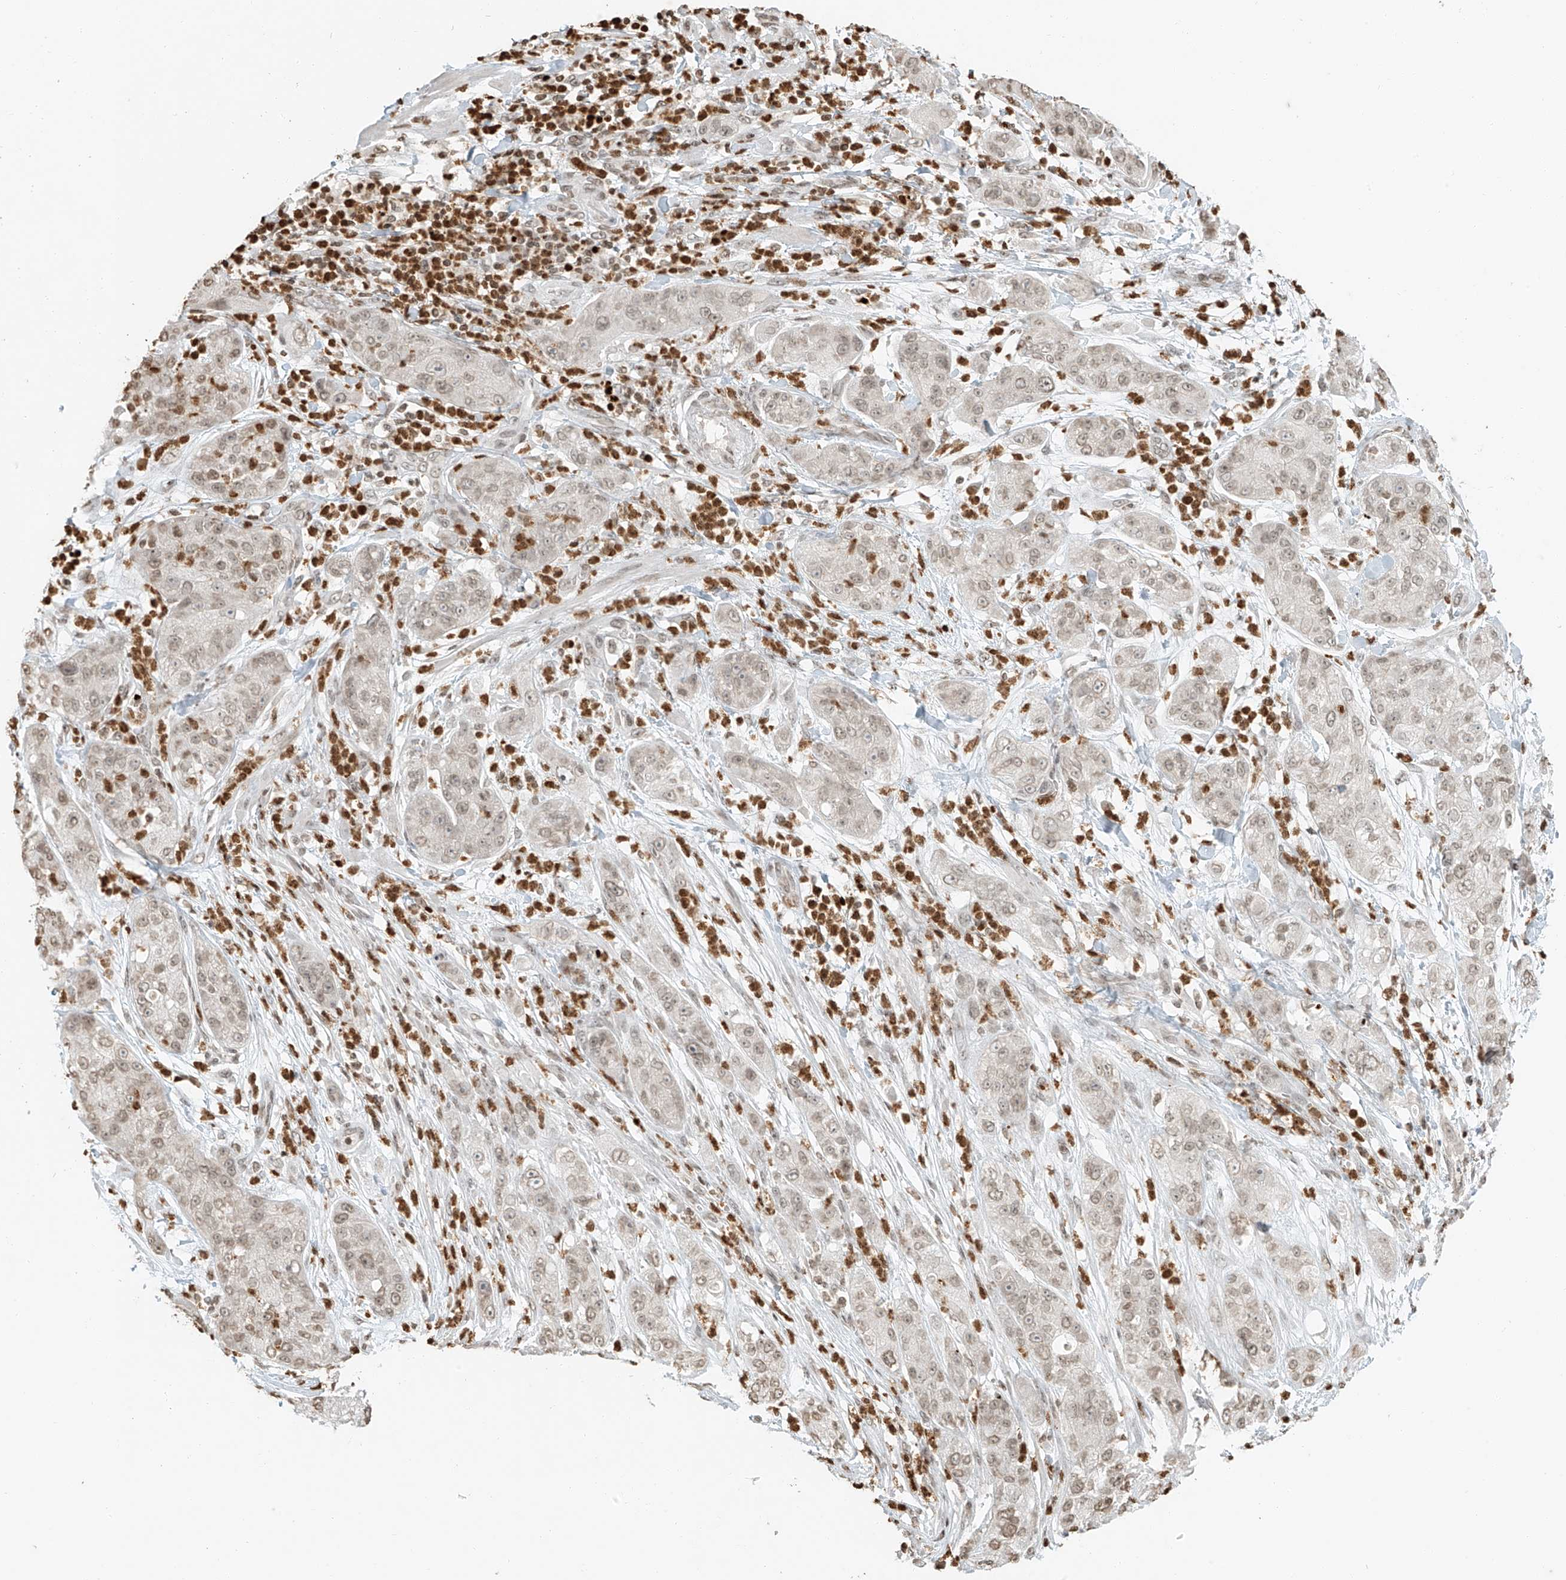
{"staining": {"intensity": "moderate", "quantity": "25%-75%", "location": "nuclear"}, "tissue": "pancreatic cancer", "cell_type": "Tumor cells", "image_type": "cancer", "snomed": [{"axis": "morphology", "description": "Adenocarcinoma, NOS"}, {"axis": "topography", "description": "Pancreas"}], "caption": "IHC micrograph of neoplastic tissue: pancreatic cancer stained using immunohistochemistry exhibits medium levels of moderate protein expression localized specifically in the nuclear of tumor cells, appearing as a nuclear brown color.", "gene": "C17orf58", "patient": {"sex": "female", "age": 78}}